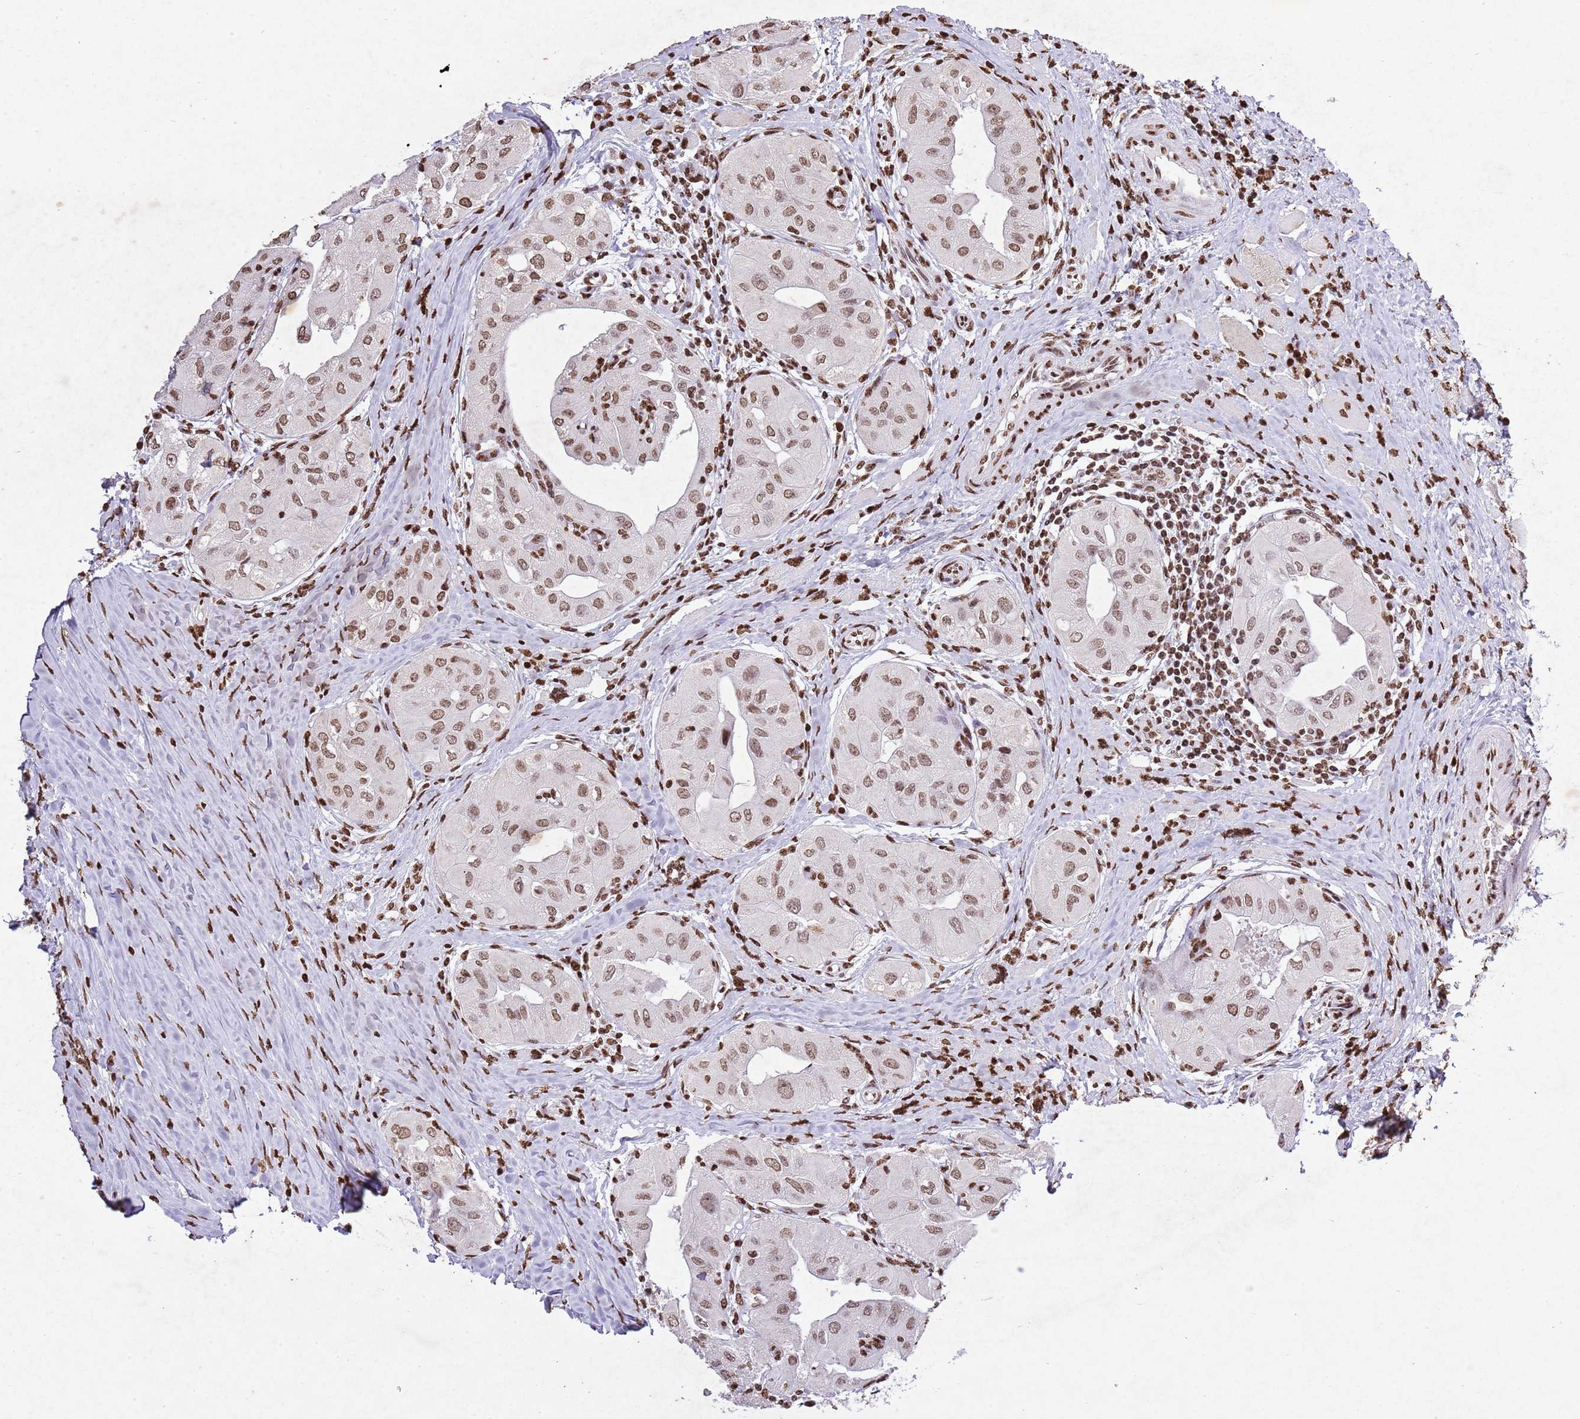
{"staining": {"intensity": "moderate", "quantity": ">75%", "location": "nuclear"}, "tissue": "thyroid cancer", "cell_type": "Tumor cells", "image_type": "cancer", "snomed": [{"axis": "morphology", "description": "Papillary adenocarcinoma, NOS"}, {"axis": "topography", "description": "Thyroid gland"}], "caption": "Thyroid cancer (papillary adenocarcinoma) tissue reveals moderate nuclear expression in about >75% of tumor cells, visualized by immunohistochemistry. (brown staining indicates protein expression, while blue staining denotes nuclei).", "gene": "BMAL1", "patient": {"sex": "female", "age": 59}}